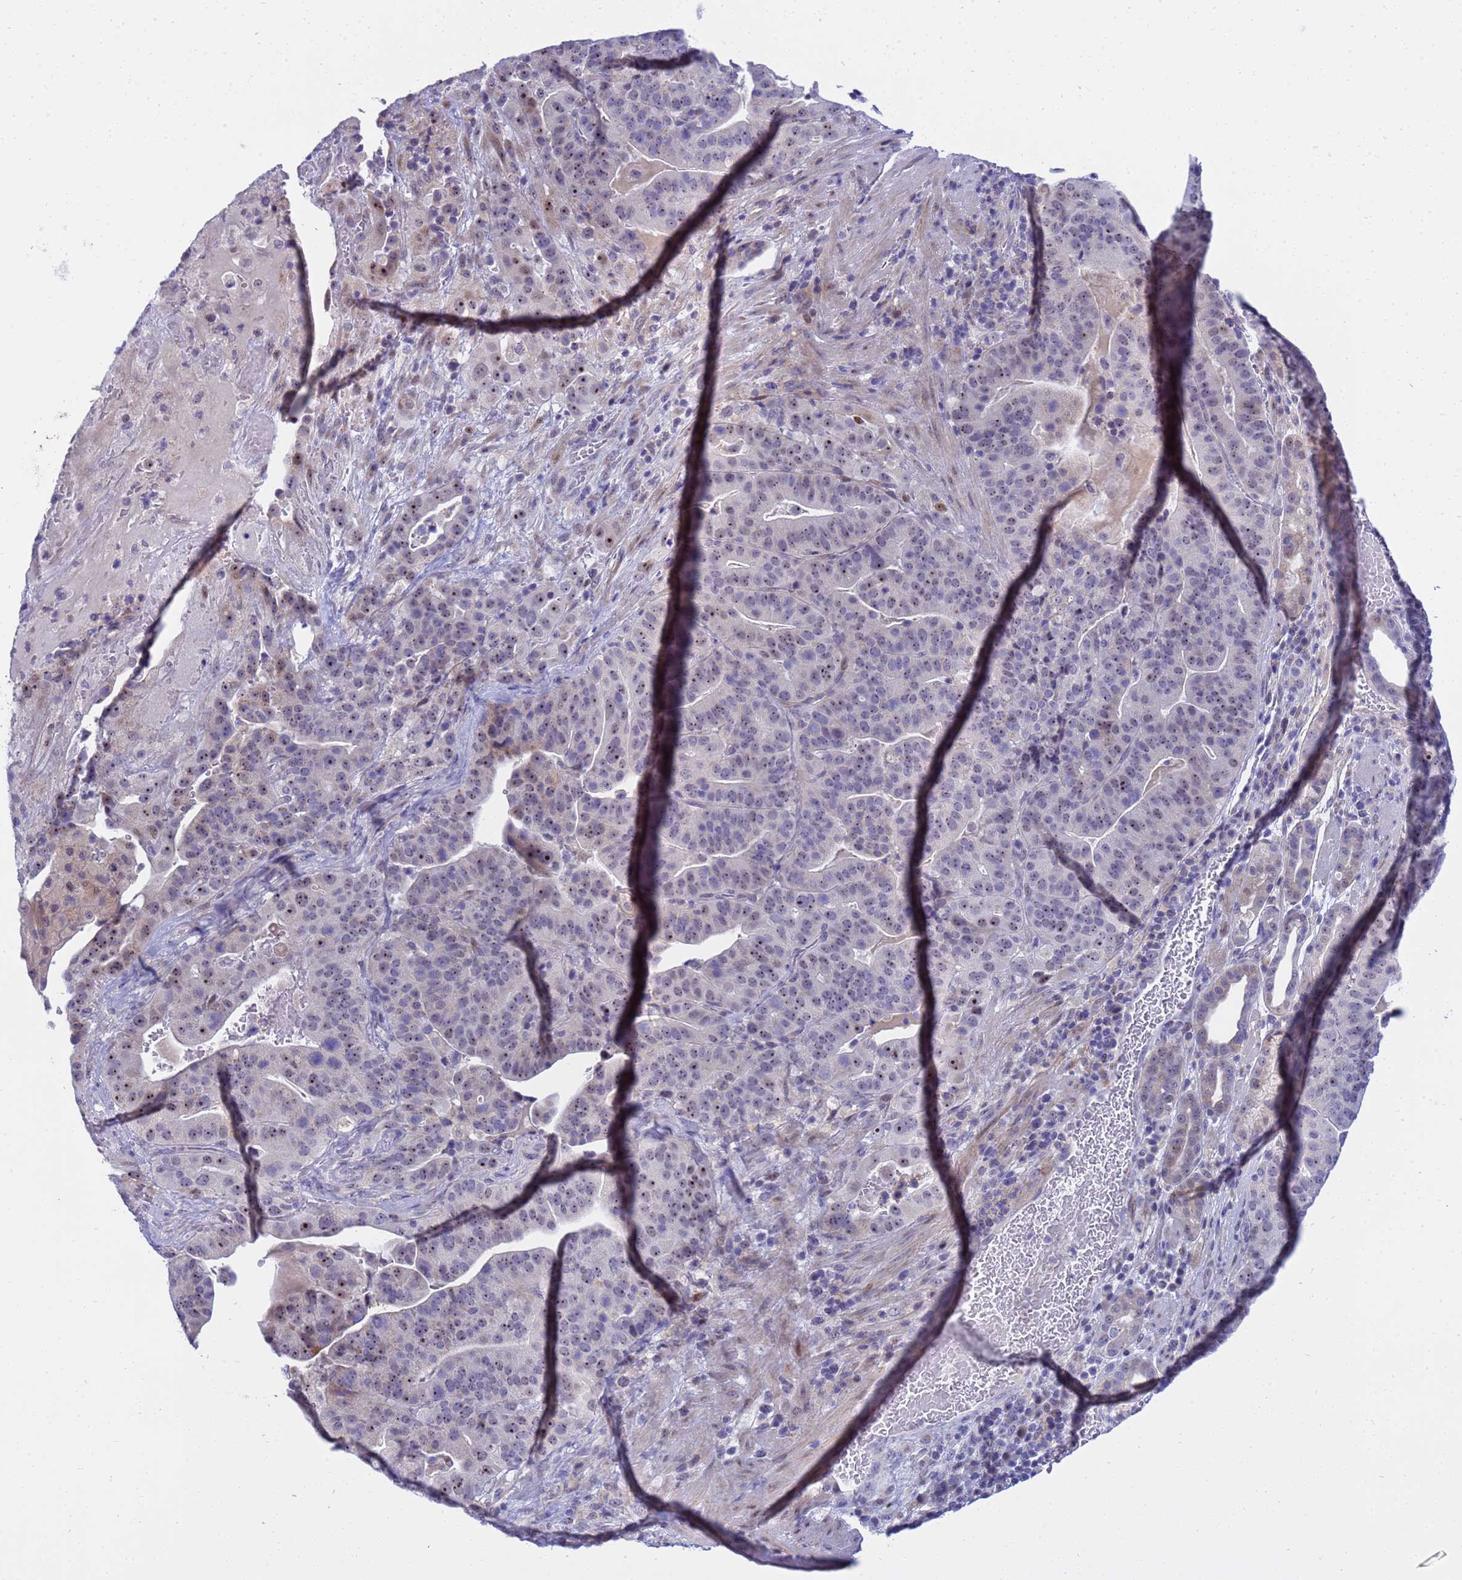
{"staining": {"intensity": "moderate", "quantity": "<25%", "location": "nuclear"}, "tissue": "stomach cancer", "cell_type": "Tumor cells", "image_type": "cancer", "snomed": [{"axis": "morphology", "description": "Adenocarcinoma, NOS"}, {"axis": "topography", "description": "Stomach"}], "caption": "Protein analysis of adenocarcinoma (stomach) tissue reveals moderate nuclear staining in approximately <25% of tumor cells. (DAB (3,3'-diaminobenzidine) IHC, brown staining for protein, blue staining for nuclei).", "gene": "LRATD1", "patient": {"sex": "male", "age": 48}}